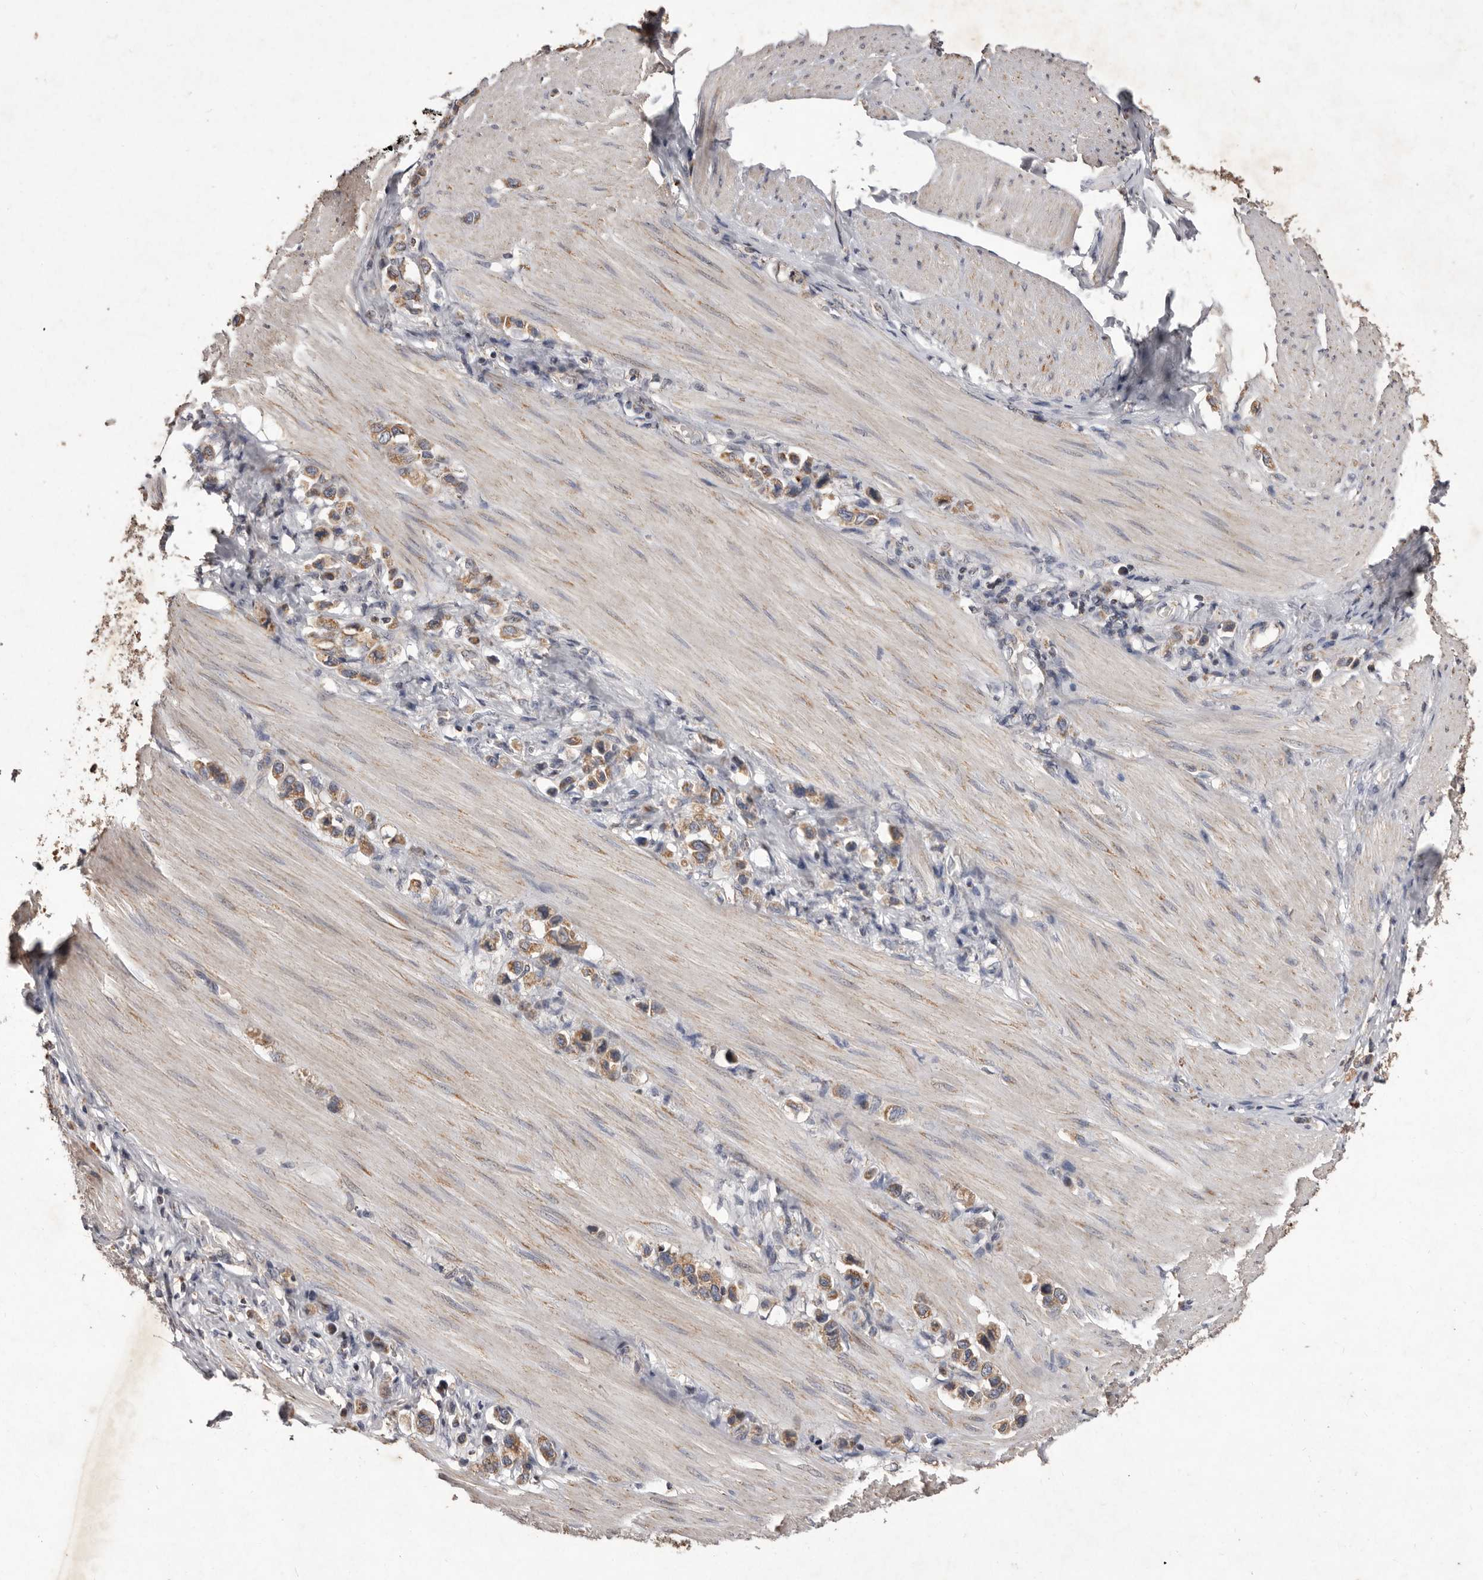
{"staining": {"intensity": "moderate", "quantity": ">75%", "location": "cytoplasmic/membranous"}, "tissue": "stomach cancer", "cell_type": "Tumor cells", "image_type": "cancer", "snomed": [{"axis": "morphology", "description": "Adenocarcinoma, NOS"}, {"axis": "topography", "description": "Stomach"}], "caption": "About >75% of tumor cells in stomach cancer reveal moderate cytoplasmic/membranous protein staining as visualized by brown immunohistochemical staining.", "gene": "CXCL14", "patient": {"sex": "female", "age": 65}}